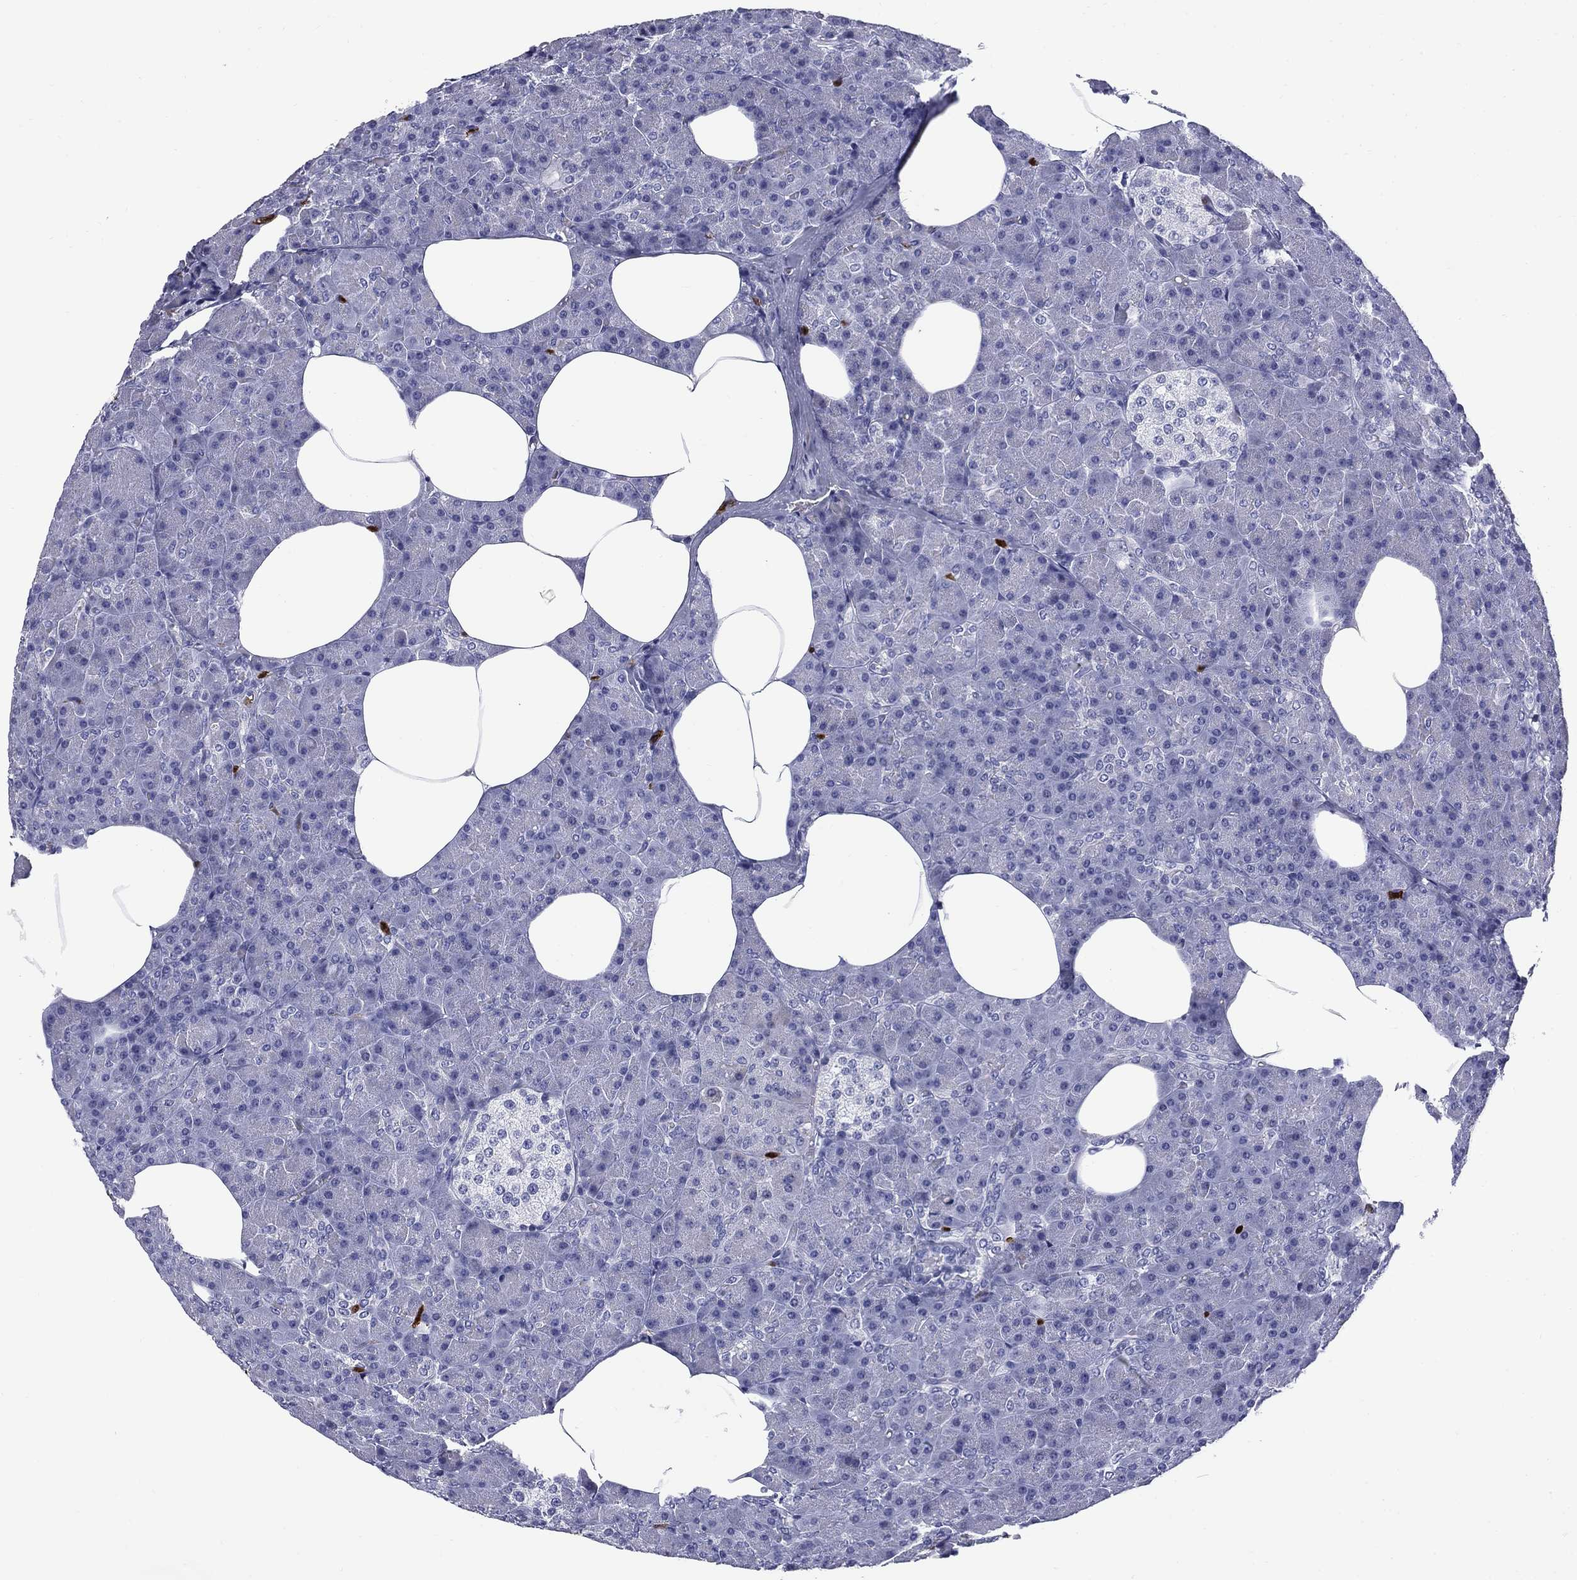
{"staining": {"intensity": "negative", "quantity": "none", "location": "none"}, "tissue": "pancreas", "cell_type": "Exocrine glandular cells", "image_type": "normal", "snomed": [{"axis": "morphology", "description": "Normal tissue, NOS"}, {"axis": "topography", "description": "Pancreas"}], "caption": "Exocrine glandular cells show no significant staining in benign pancreas.", "gene": "TRIM29", "patient": {"sex": "female", "age": 45}}